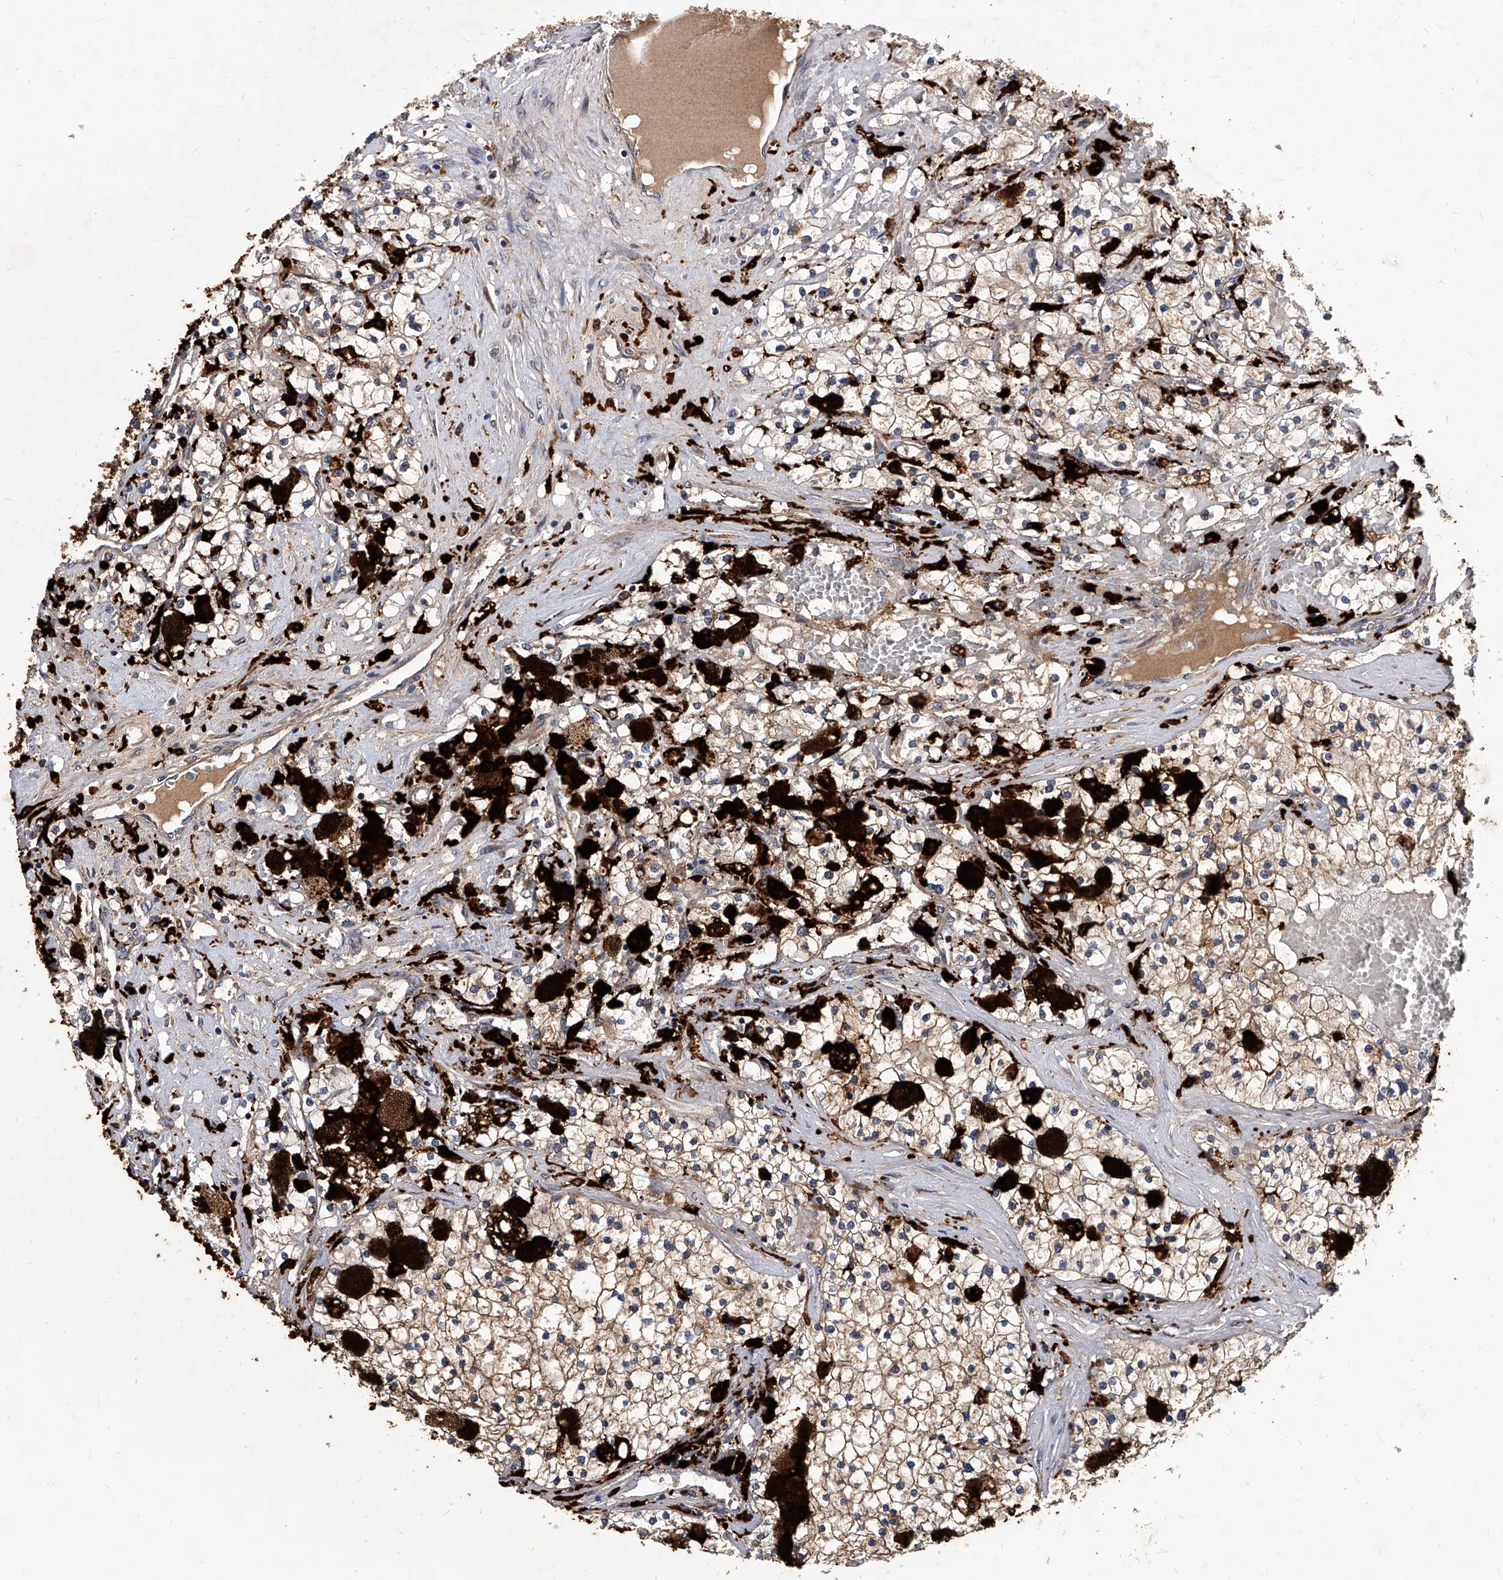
{"staining": {"intensity": "moderate", "quantity": ">75%", "location": "cytoplasmic/membranous"}, "tissue": "renal cancer", "cell_type": "Tumor cells", "image_type": "cancer", "snomed": [{"axis": "morphology", "description": "Normal tissue, NOS"}, {"axis": "morphology", "description": "Adenocarcinoma, NOS"}, {"axis": "topography", "description": "Kidney"}], "caption": "IHC micrograph of neoplastic tissue: renal cancer (adenocarcinoma) stained using IHC exhibits medium levels of moderate protein expression localized specifically in the cytoplasmic/membranous of tumor cells, appearing as a cytoplasmic/membranous brown color.", "gene": "SOBP", "patient": {"sex": "male", "age": 68}}